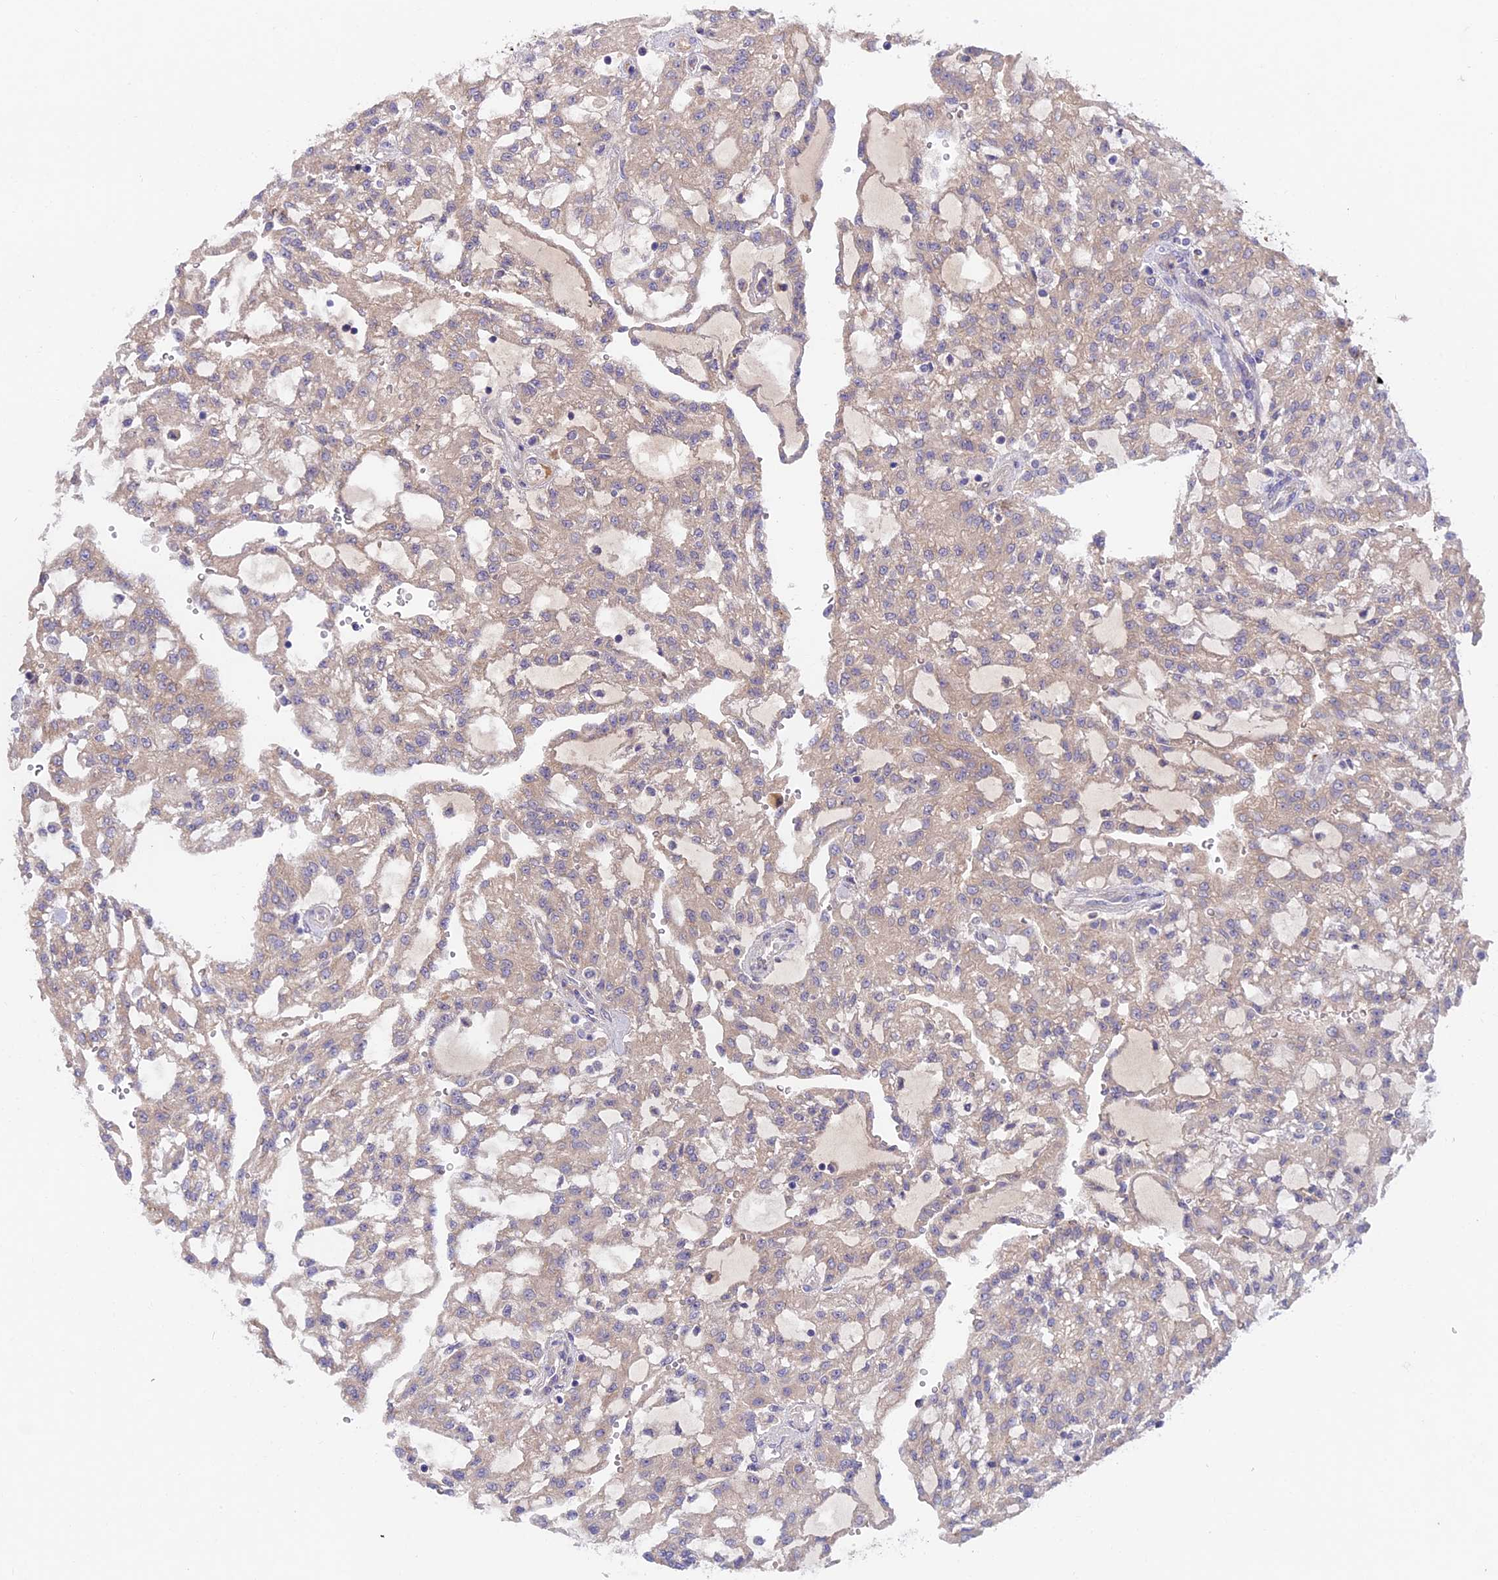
{"staining": {"intensity": "weak", "quantity": "<25%", "location": "cytoplasmic/membranous"}, "tissue": "renal cancer", "cell_type": "Tumor cells", "image_type": "cancer", "snomed": [{"axis": "morphology", "description": "Adenocarcinoma, NOS"}, {"axis": "topography", "description": "Kidney"}], "caption": "Micrograph shows no protein expression in tumor cells of renal cancer (adenocarcinoma) tissue.", "gene": "COL4A3", "patient": {"sex": "male", "age": 63}}